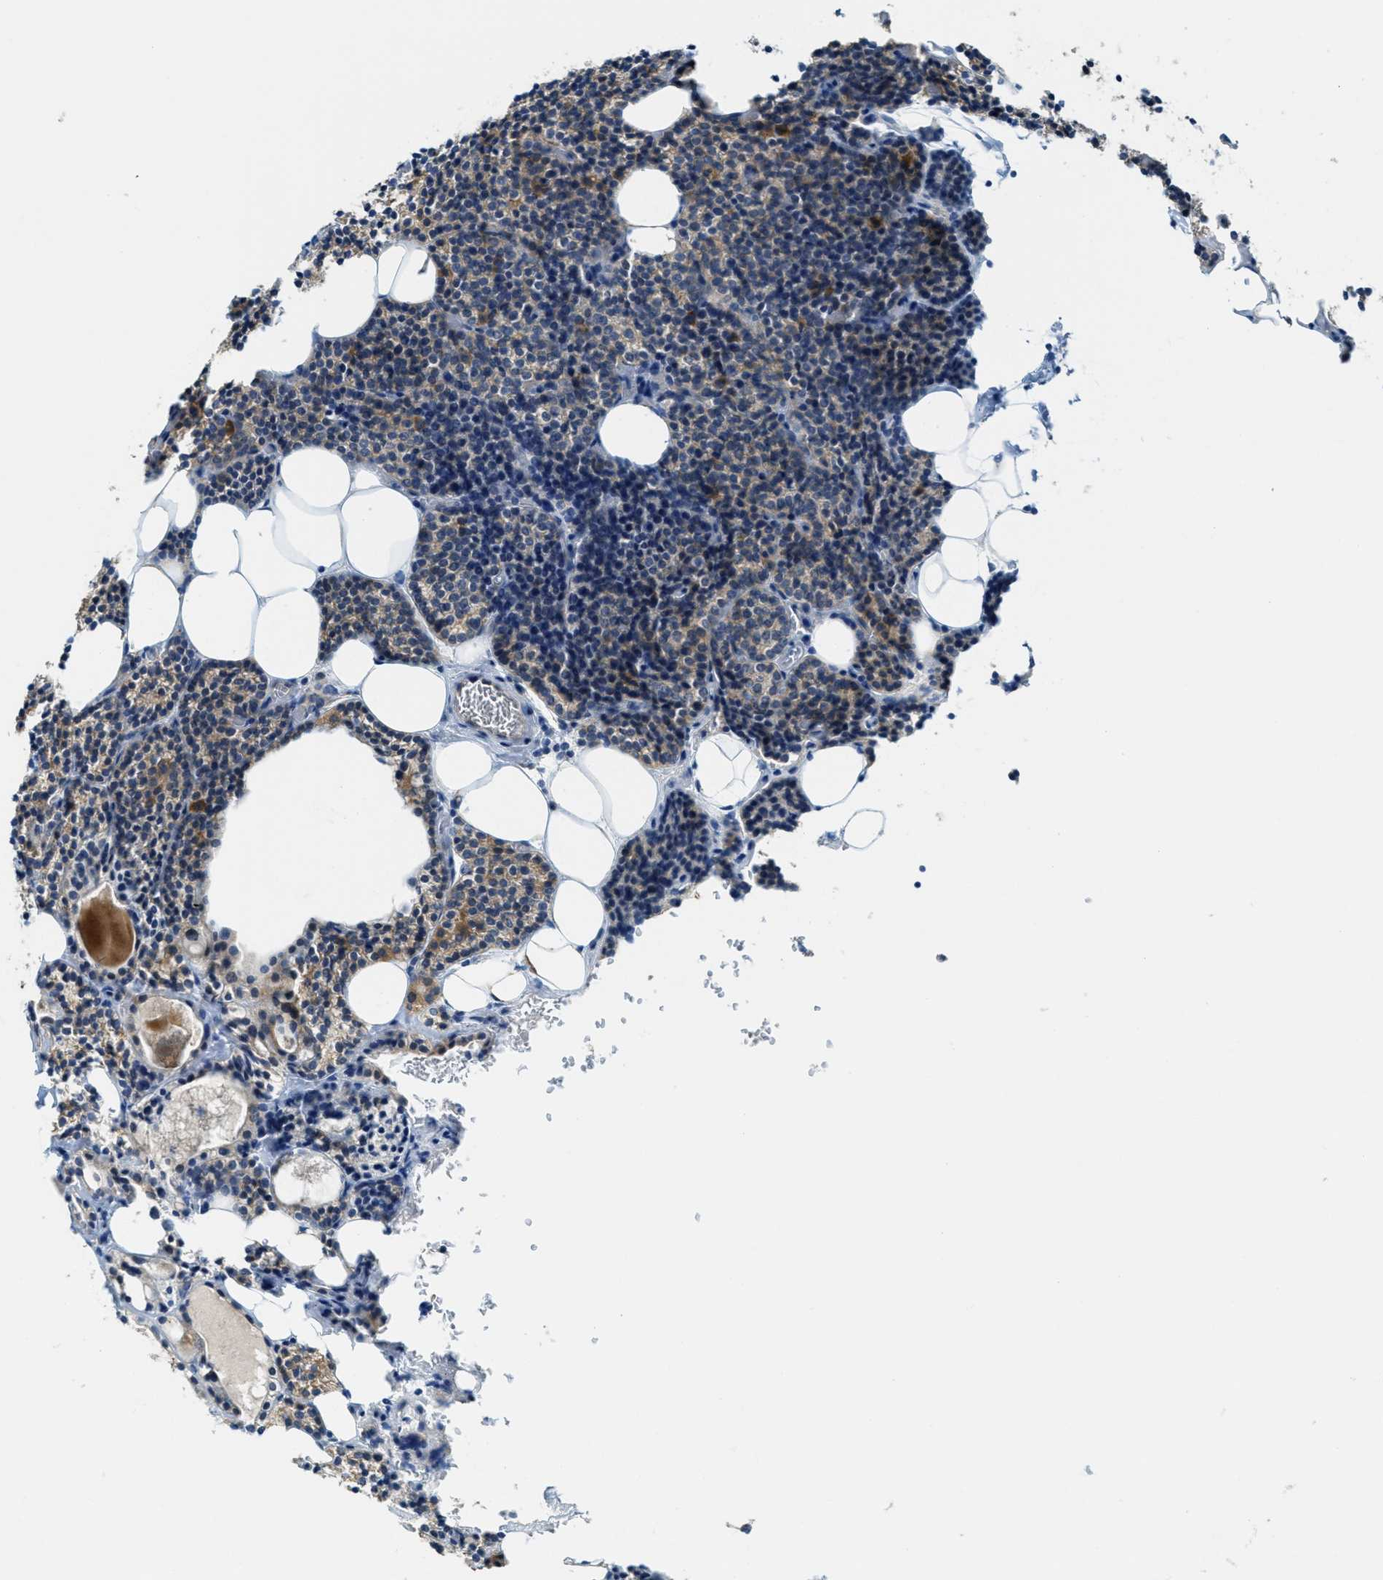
{"staining": {"intensity": "moderate", "quantity": "25%-75%", "location": "cytoplasmic/membranous"}, "tissue": "parathyroid gland", "cell_type": "Glandular cells", "image_type": "normal", "snomed": [{"axis": "morphology", "description": "Normal tissue, NOS"}, {"axis": "morphology", "description": "Adenoma, NOS"}, {"axis": "topography", "description": "Parathyroid gland"}], "caption": "DAB (3,3'-diaminobenzidine) immunohistochemical staining of normal human parathyroid gland demonstrates moderate cytoplasmic/membranous protein staining in about 25%-75% of glandular cells.", "gene": "CDON", "patient": {"sex": "female", "age": 54}}